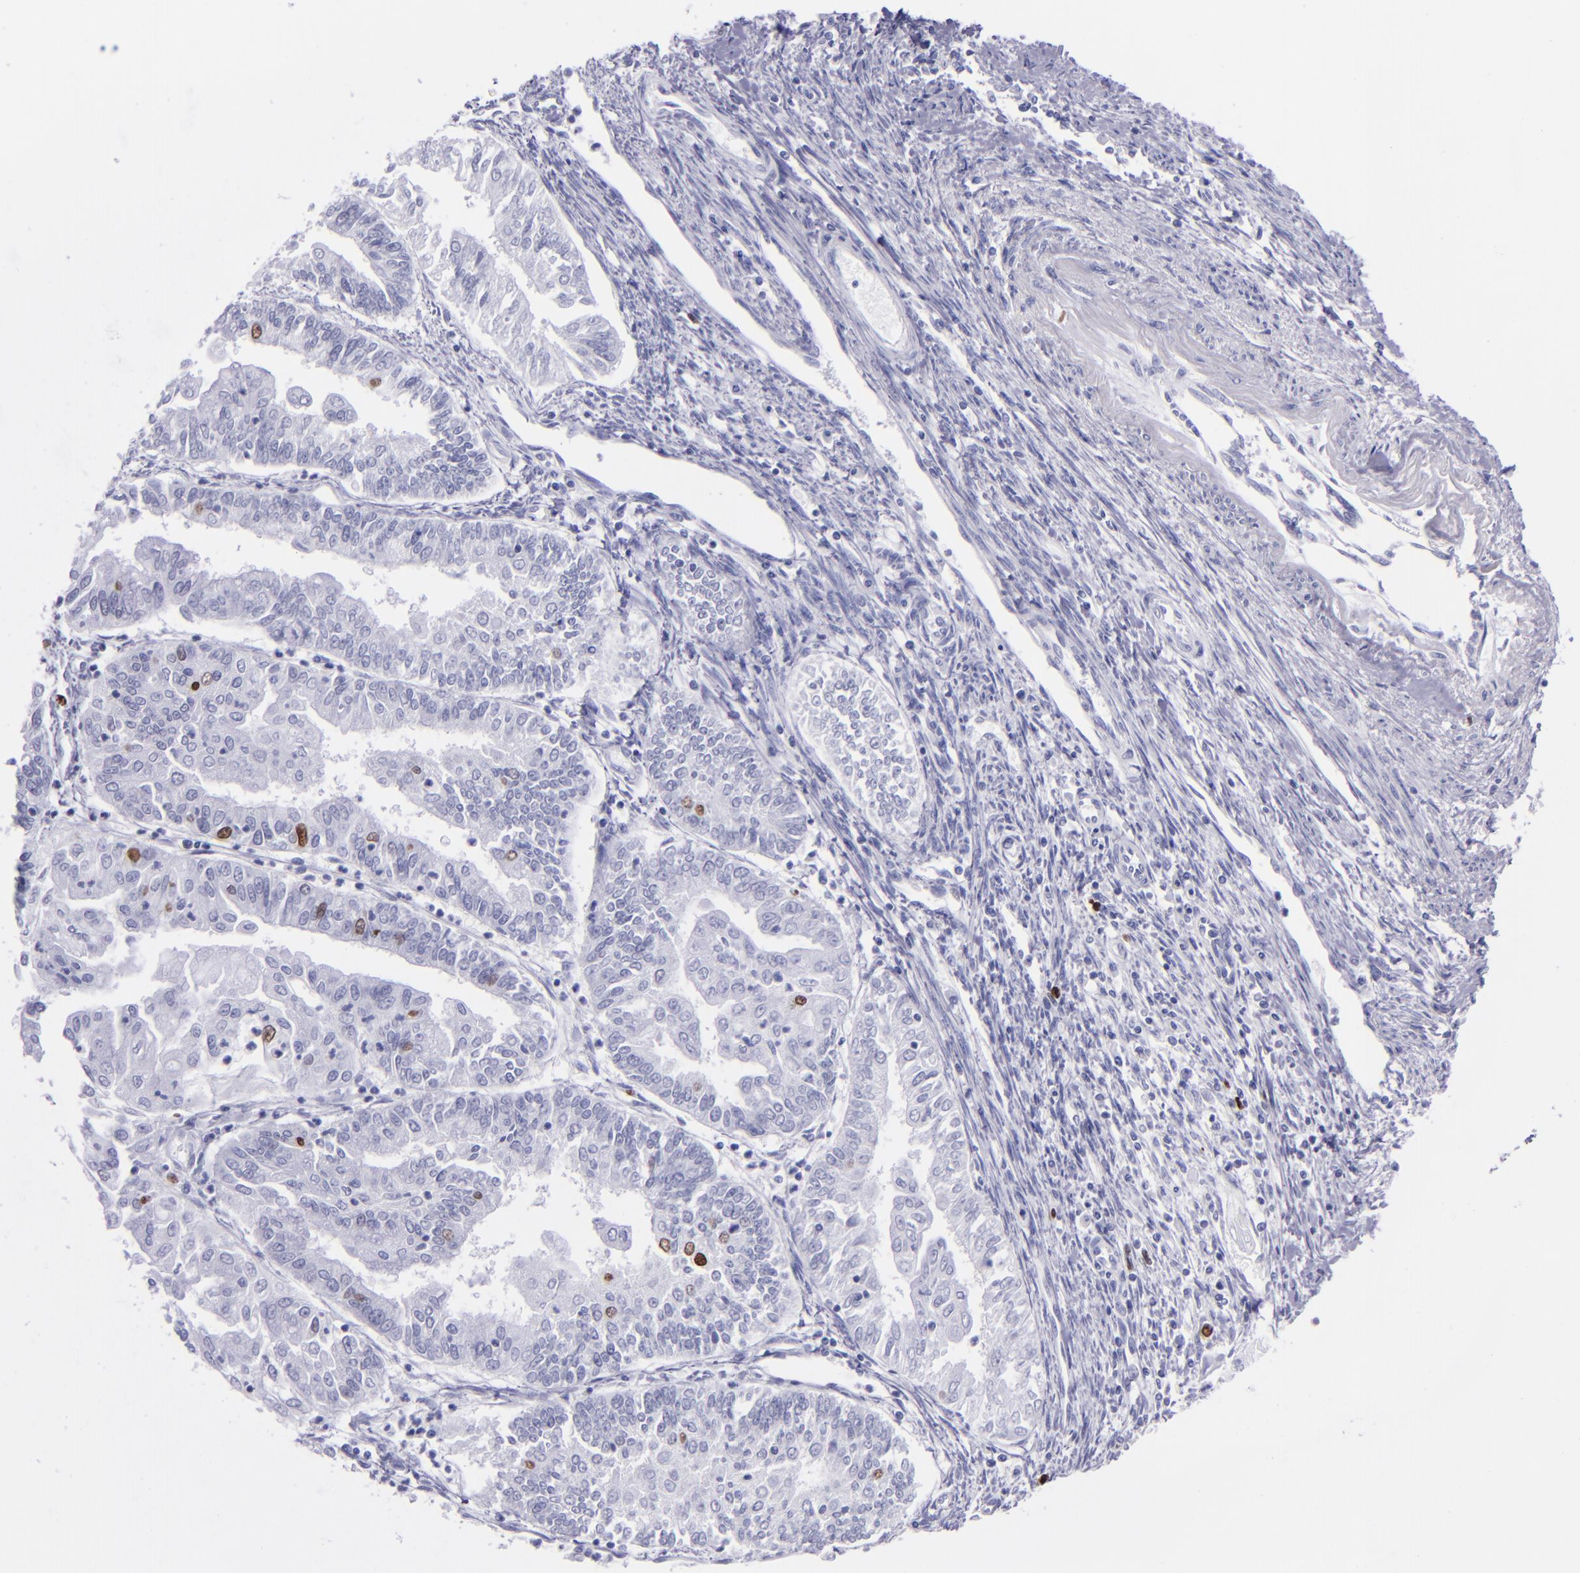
{"staining": {"intensity": "strong", "quantity": "<25%", "location": "nuclear"}, "tissue": "endometrial cancer", "cell_type": "Tumor cells", "image_type": "cancer", "snomed": [{"axis": "morphology", "description": "Adenocarcinoma, NOS"}, {"axis": "topography", "description": "Endometrium"}], "caption": "Tumor cells reveal medium levels of strong nuclear positivity in approximately <25% of cells in human adenocarcinoma (endometrial).", "gene": "TOP2A", "patient": {"sex": "female", "age": 75}}